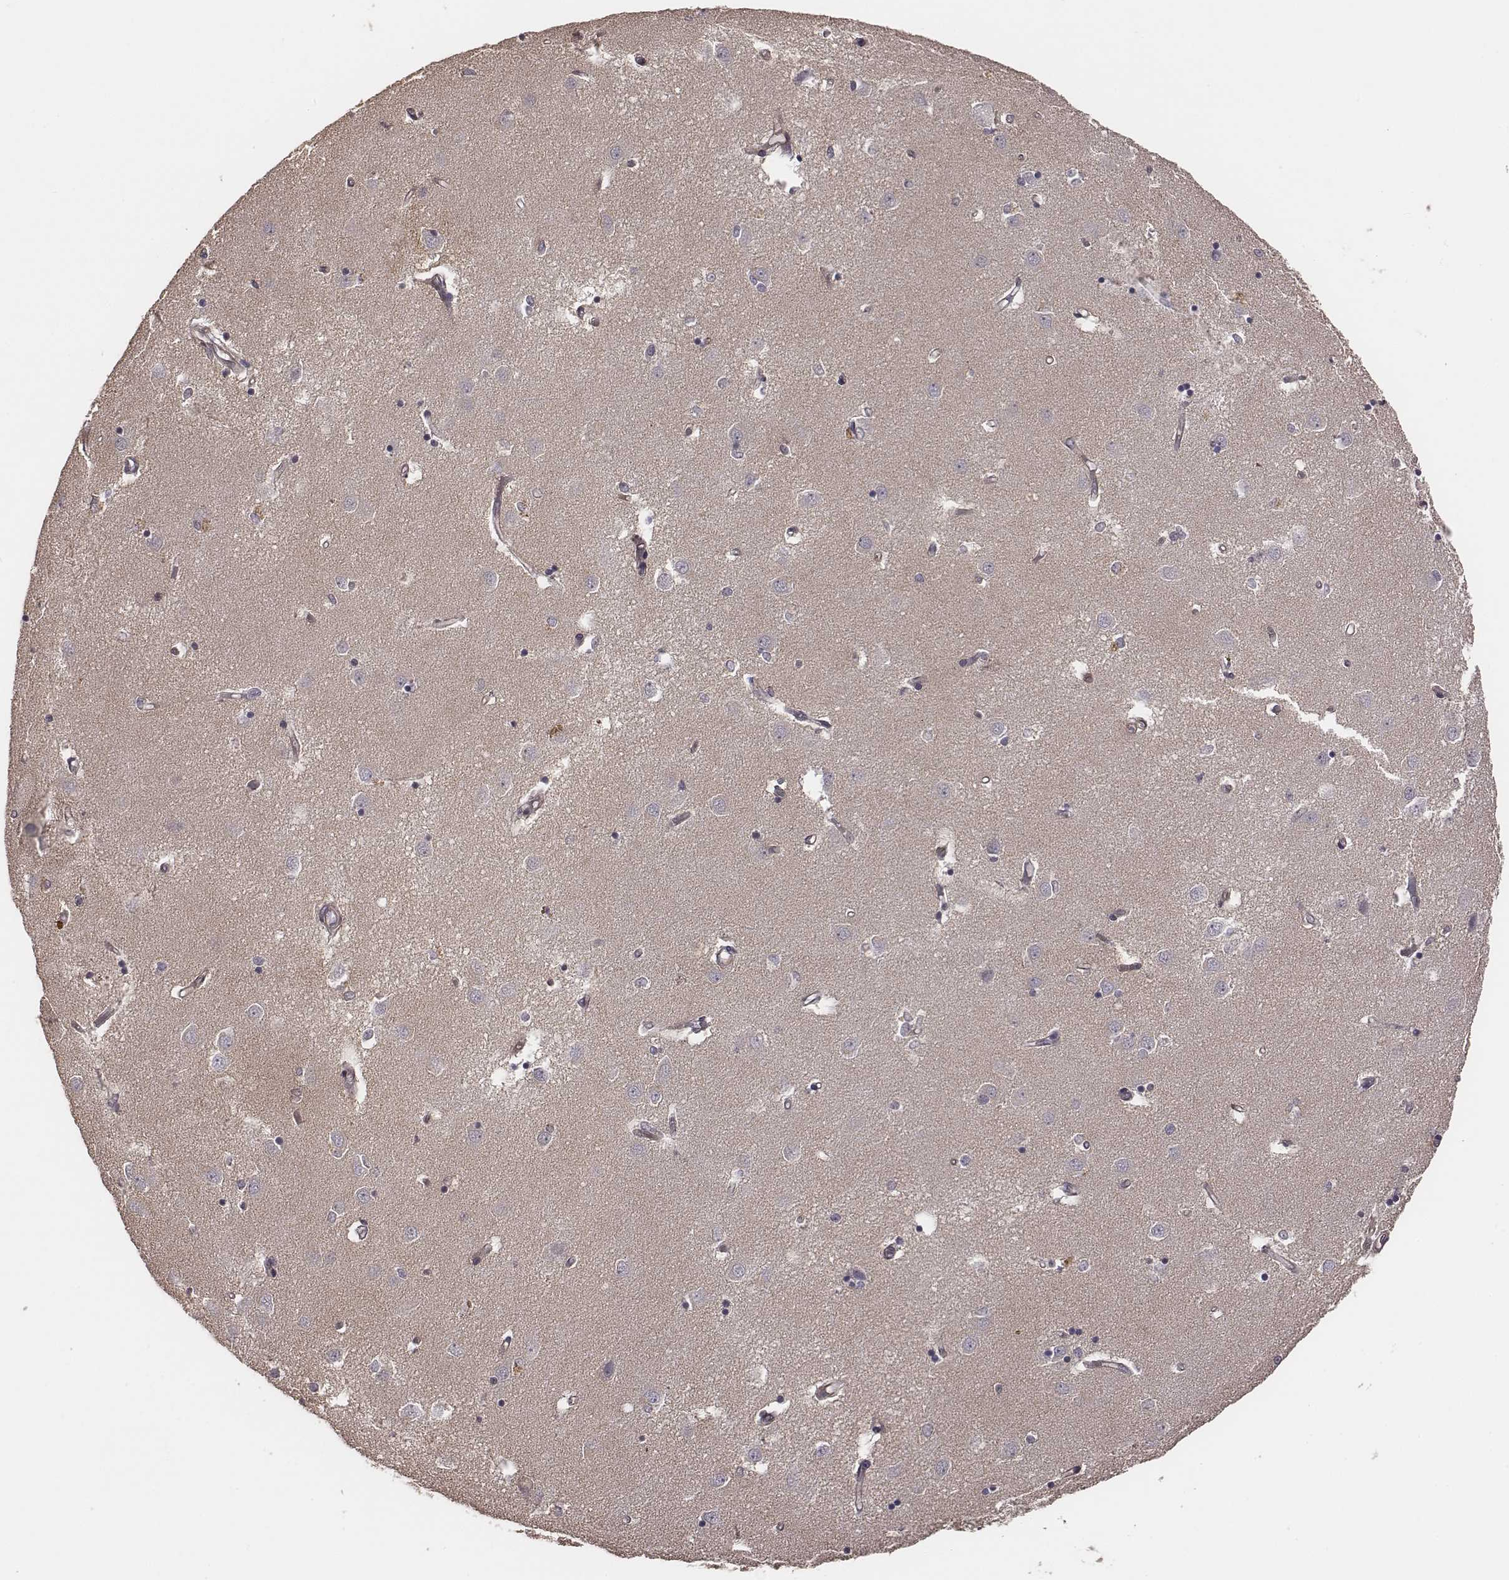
{"staining": {"intensity": "negative", "quantity": "none", "location": "none"}, "tissue": "caudate", "cell_type": "Glial cells", "image_type": "normal", "snomed": [{"axis": "morphology", "description": "Normal tissue, NOS"}, {"axis": "topography", "description": "Lateral ventricle wall"}], "caption": "Immunohistochemistry of benign caudate demonstrates no staining in glial cells.", "gene": "SCARF1", "patient": {"sex": "male", "age": 54}}